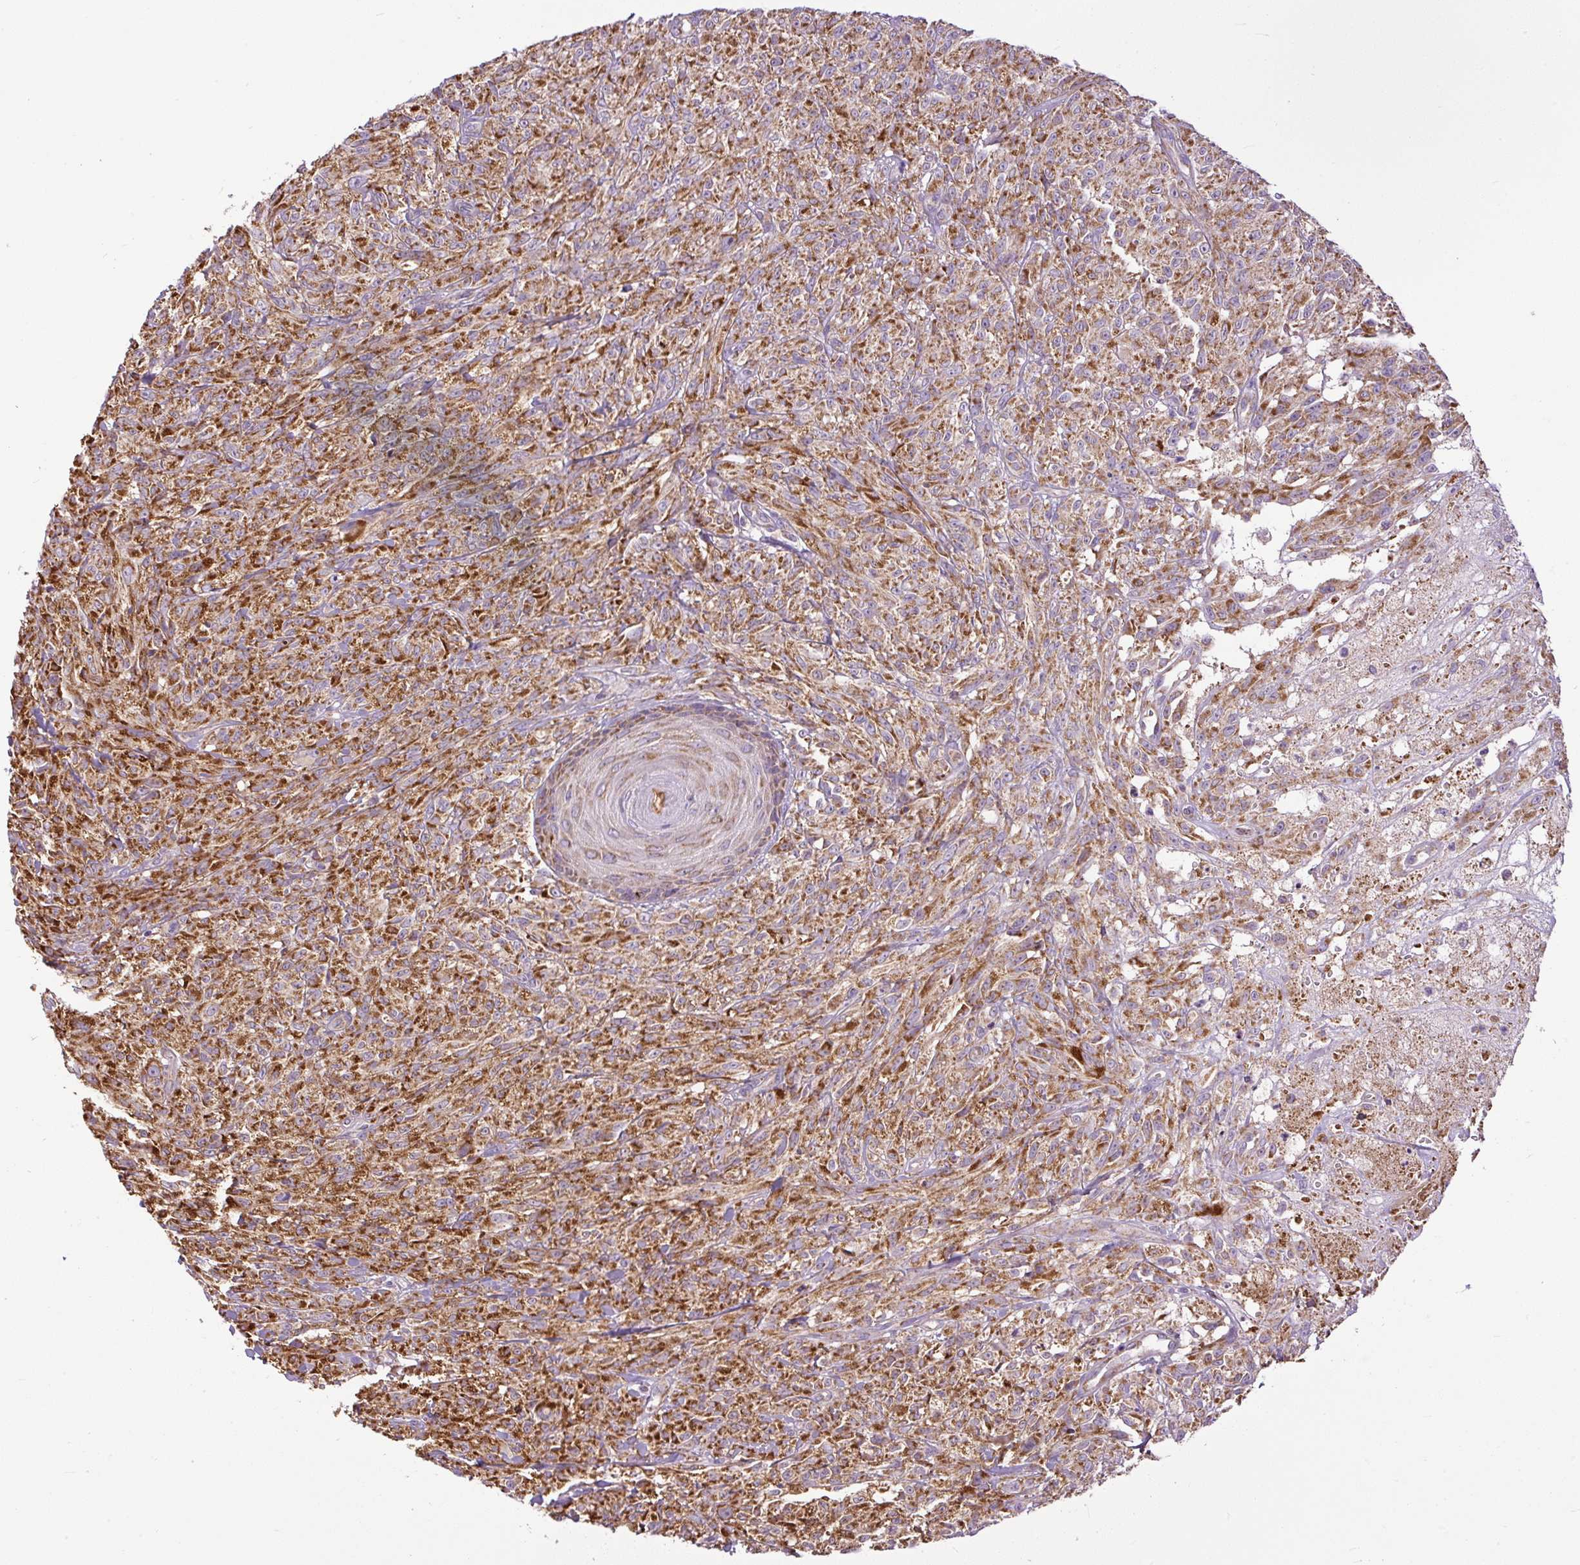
{"staining": {"intensity": "moderate", "quantity": ">75%", "location": "cytoplasmic/membranous"}, "tissue": "melanoma", "cell_type": "Tumor cells", "image_type": "cancer", "snomed": [{"axis": "morphology", "description": "Malignant melanoma, NOS"}, {"axis": "topography", "description": "Skin of upper arm"}], "caption": "Human malignant melanoma stained with a brown dye shows moderate cytoplasmic/membranous positive expression in approximately >75% of tumor cells.", "gene": "TM2D3", "patient": {"sex": "female", "age": 65}}